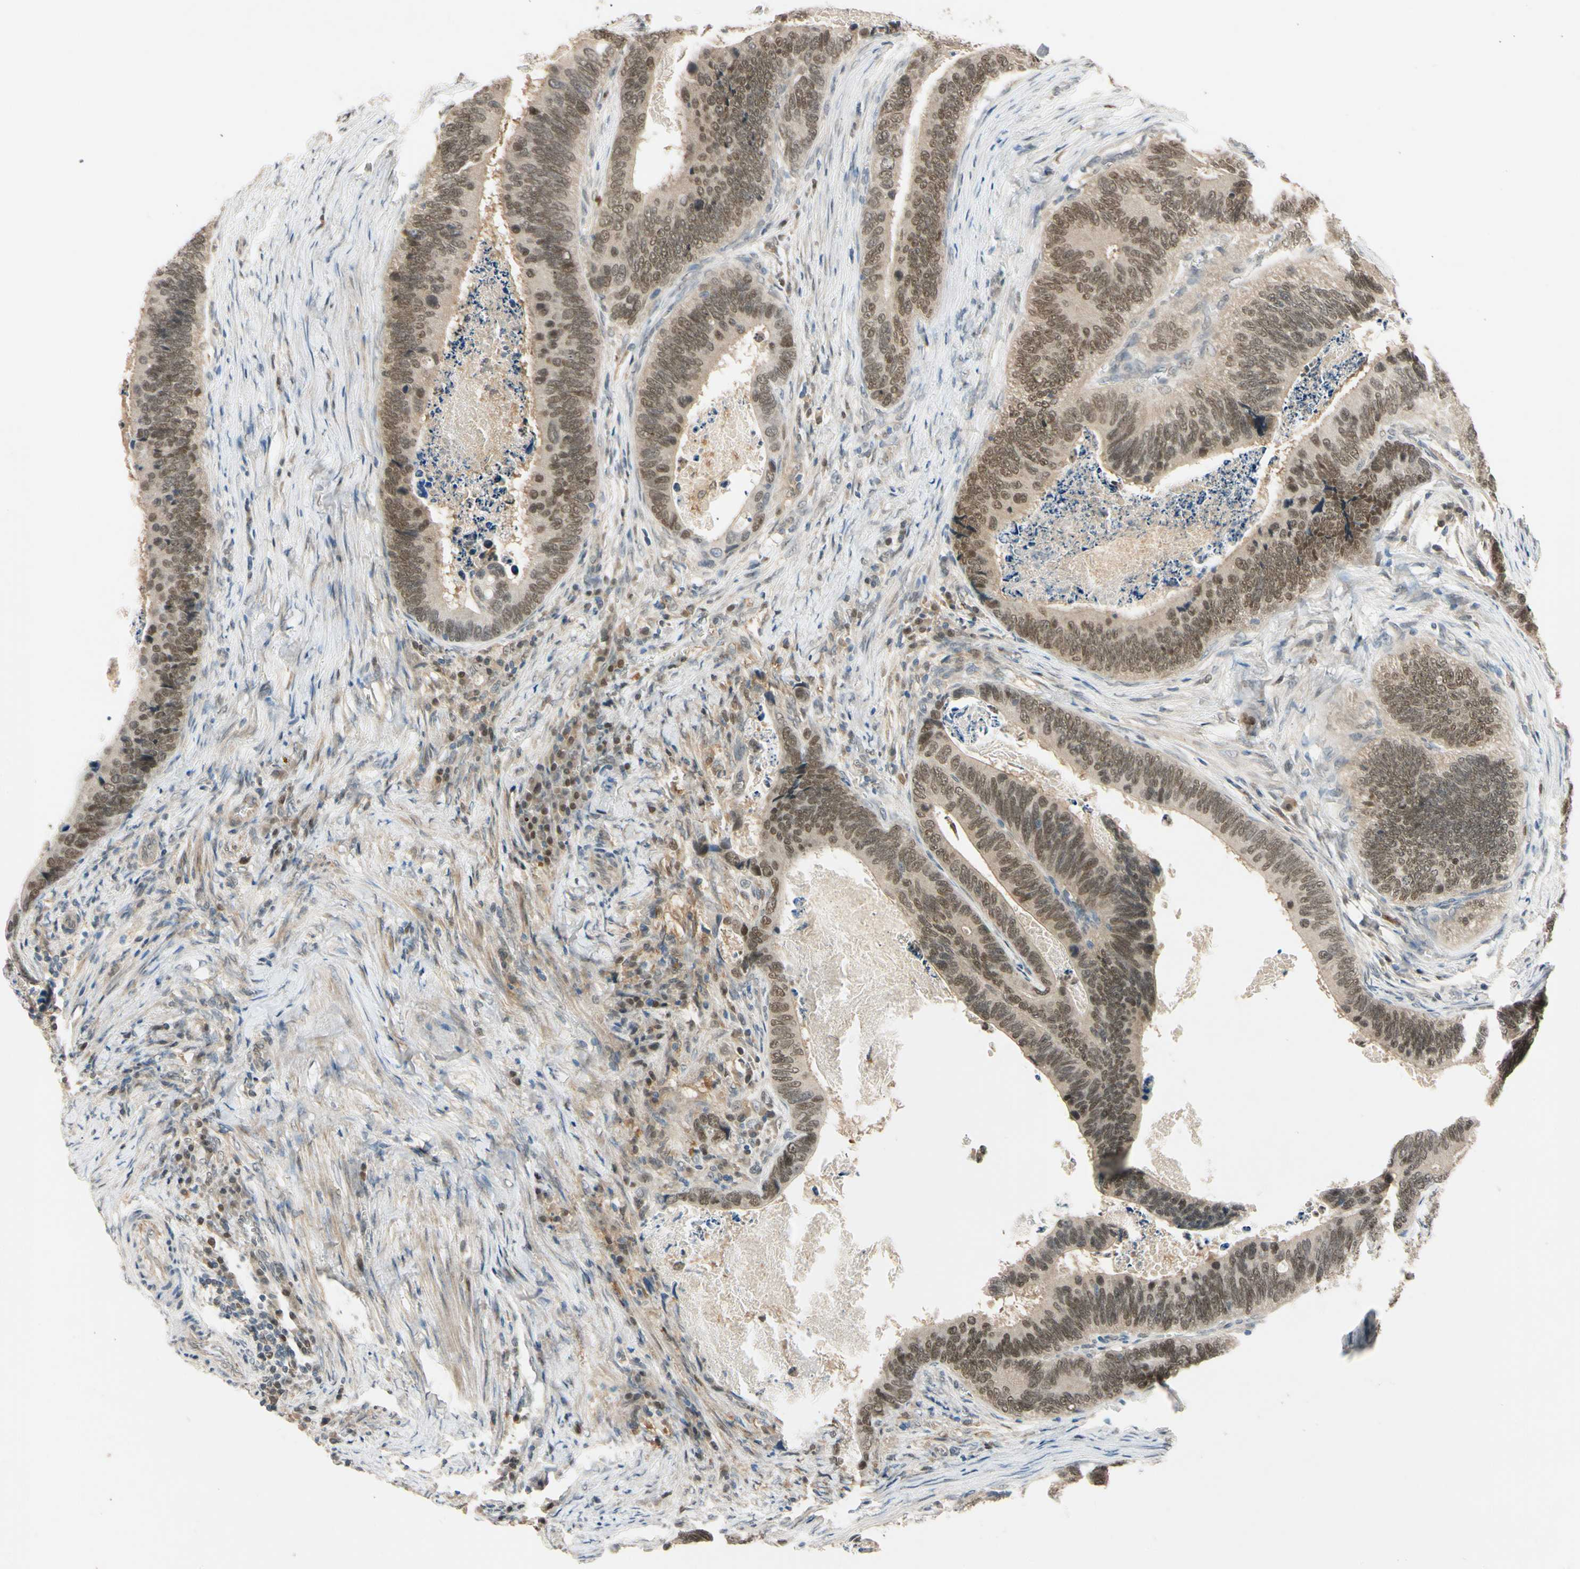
{"staining": {"intensity": "moderate", "quantity": ">75%", "location": "cytoplasmic/membranous,nuclear"}, "tissue": "colorectal cancer", "cell_type": "Tumor cells", "image_type": "cancer", "snomed": [{"axis": "morphology", "description": "Adenocarcinoma, NOS"}, {"axis": "topography", "description": "Colon"}], "caption": "A medium amount of moderate cytoplasmic/membranous and nuclear staining is appreciated in approximately >75% of tumor cells in colorectal cancer (adenocarcinoma) tissue.", "gene": "RIOX2", "patient": {"sex": "male", "age": 72}}